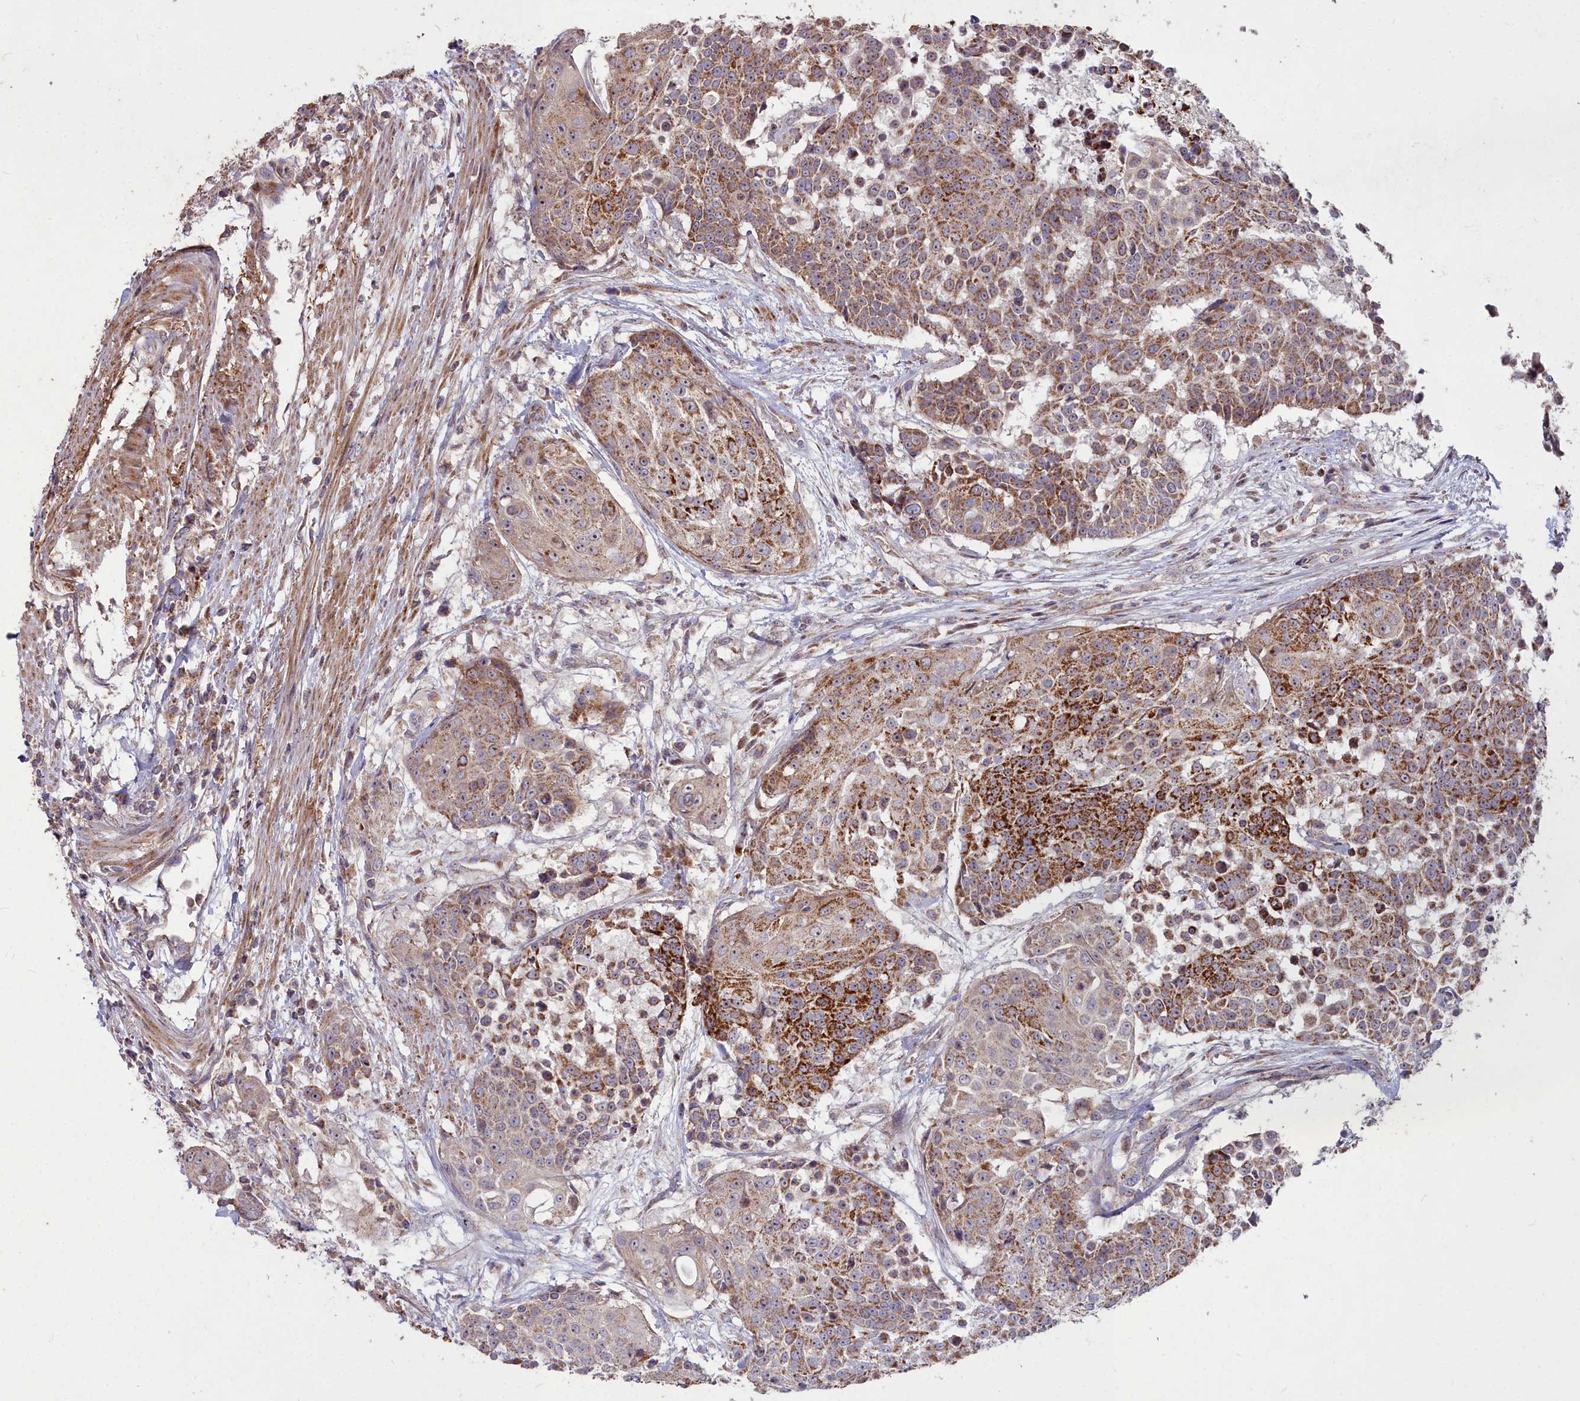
{"staining": {"intensity": "strong", "quantity": "25%-75%", "location": "cytoplasmic/membranous"}, "tissue": "urothelial cancer", "cell_type": "Tumor cells", "image_type": "cancer", "snomed": [{"axis": "morphology", "description": "Urothelial carcinoma, High grade"}, {"axis": "topography", "description": "Urinary bladder"}], "caption": "Protein staining of high-grade urothelial carcinoma tissue displays strong cytoplasmic/membranous positivity in approximately 25%-75% of tumor cells.", "gene": "COX11", "patient": {"sex": "female", "age": 63}}